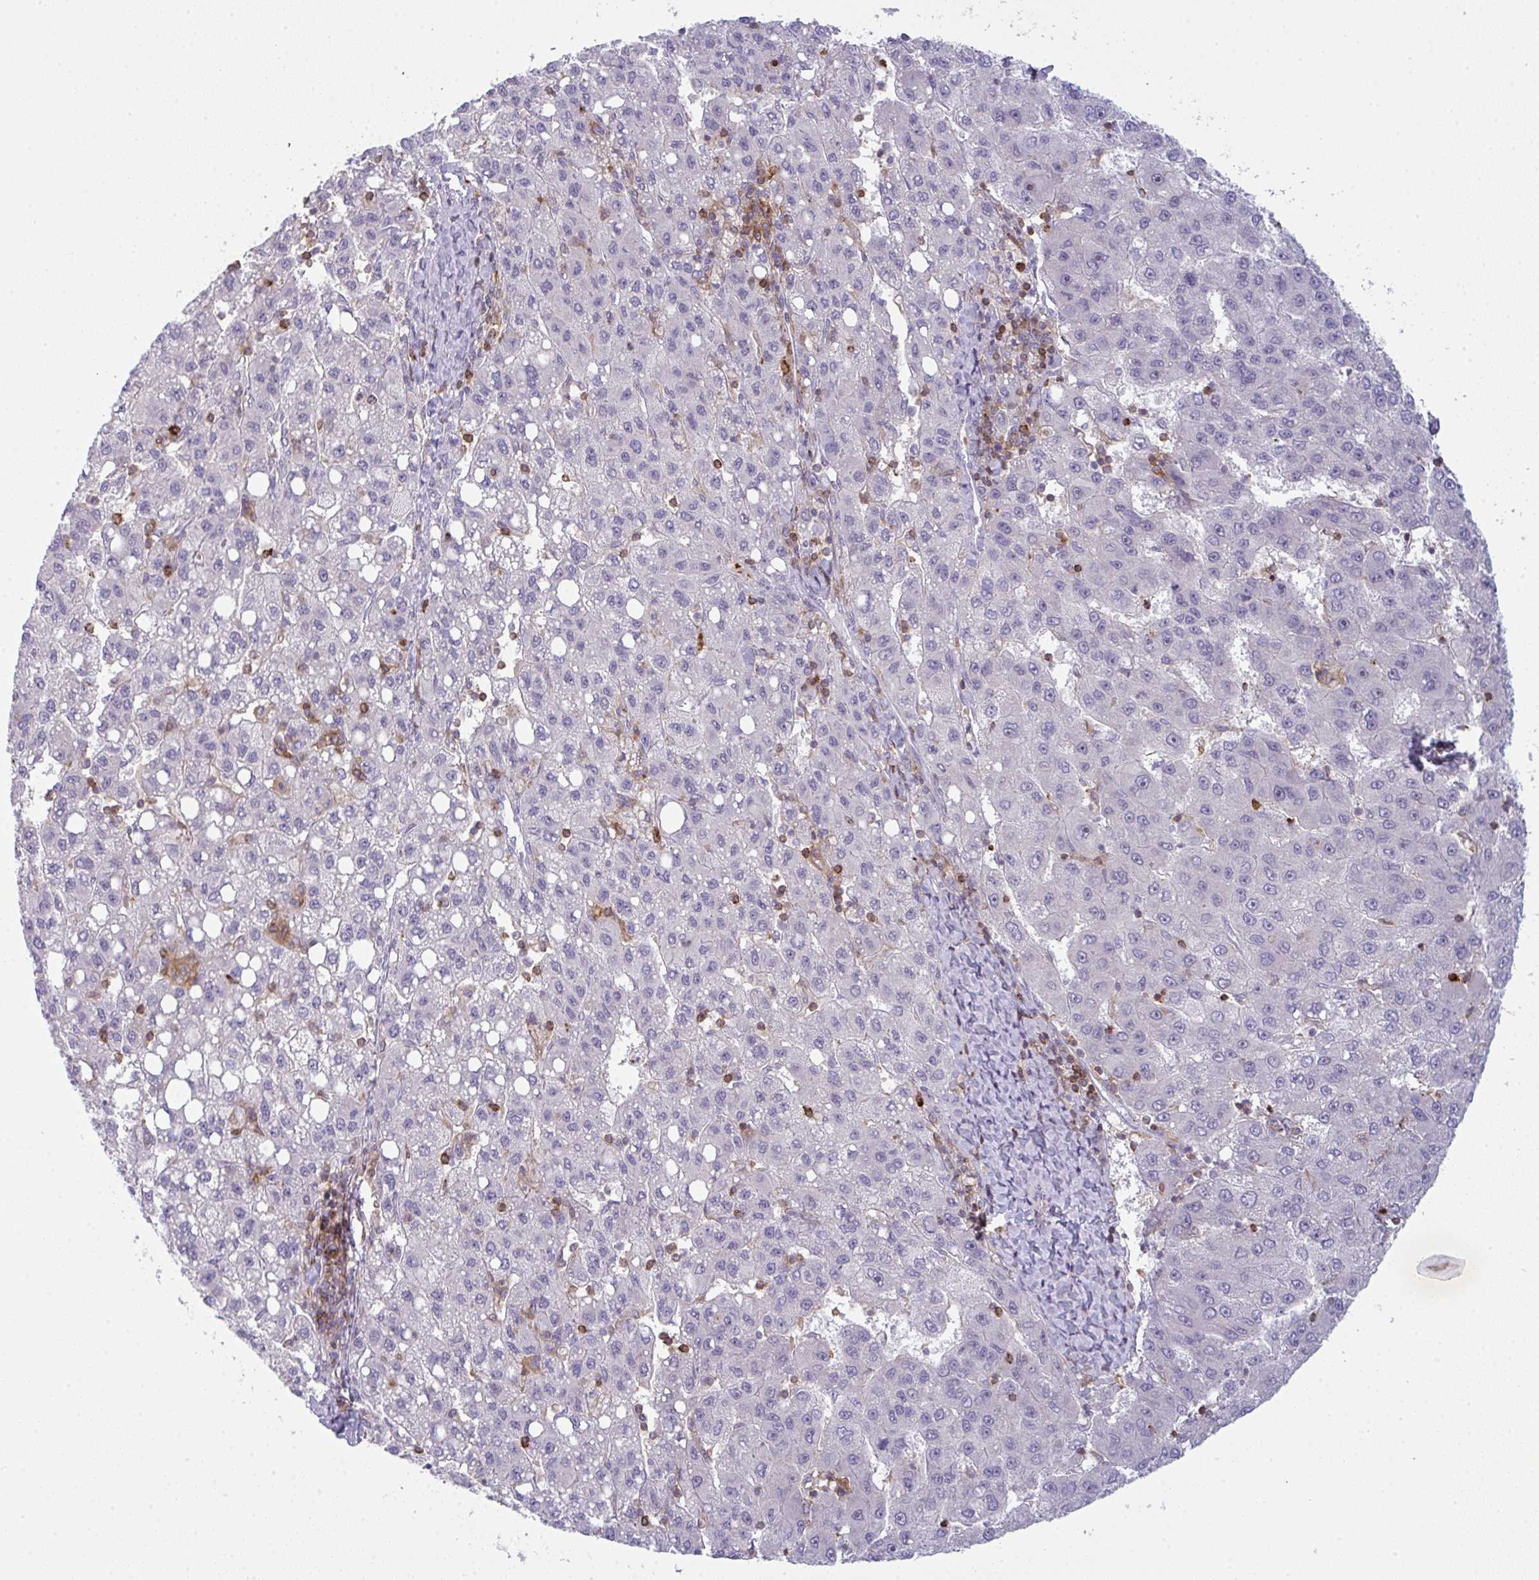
{"staining": {"intensity": "negative", "quantity": "none", "location": "none"}, "tissue": "liver cancer", "cell_type": "Tumor cells", "image_type": "cancer", "snomed": [{"axis": "morphology", "description": "Carcinoma, Hepatocellular, NOS"}, {"axis": "topography", "description": "Liver"}], "caption": "This photomicrograph is of liver hepatocellular carcinoma stained with IHC to label a protein in brown with the nuclei are counter-stained blue. There is no positivity in tumor cells. The staining was performed using DAB (3,3'-diaminobenzidine) to visualize the protein expression in brown, while the nuclei were stained in blue with hematoxylin (Magnification: 20x).", "gene": "CD80", "patient": {"sex": "female", "age": 82}}